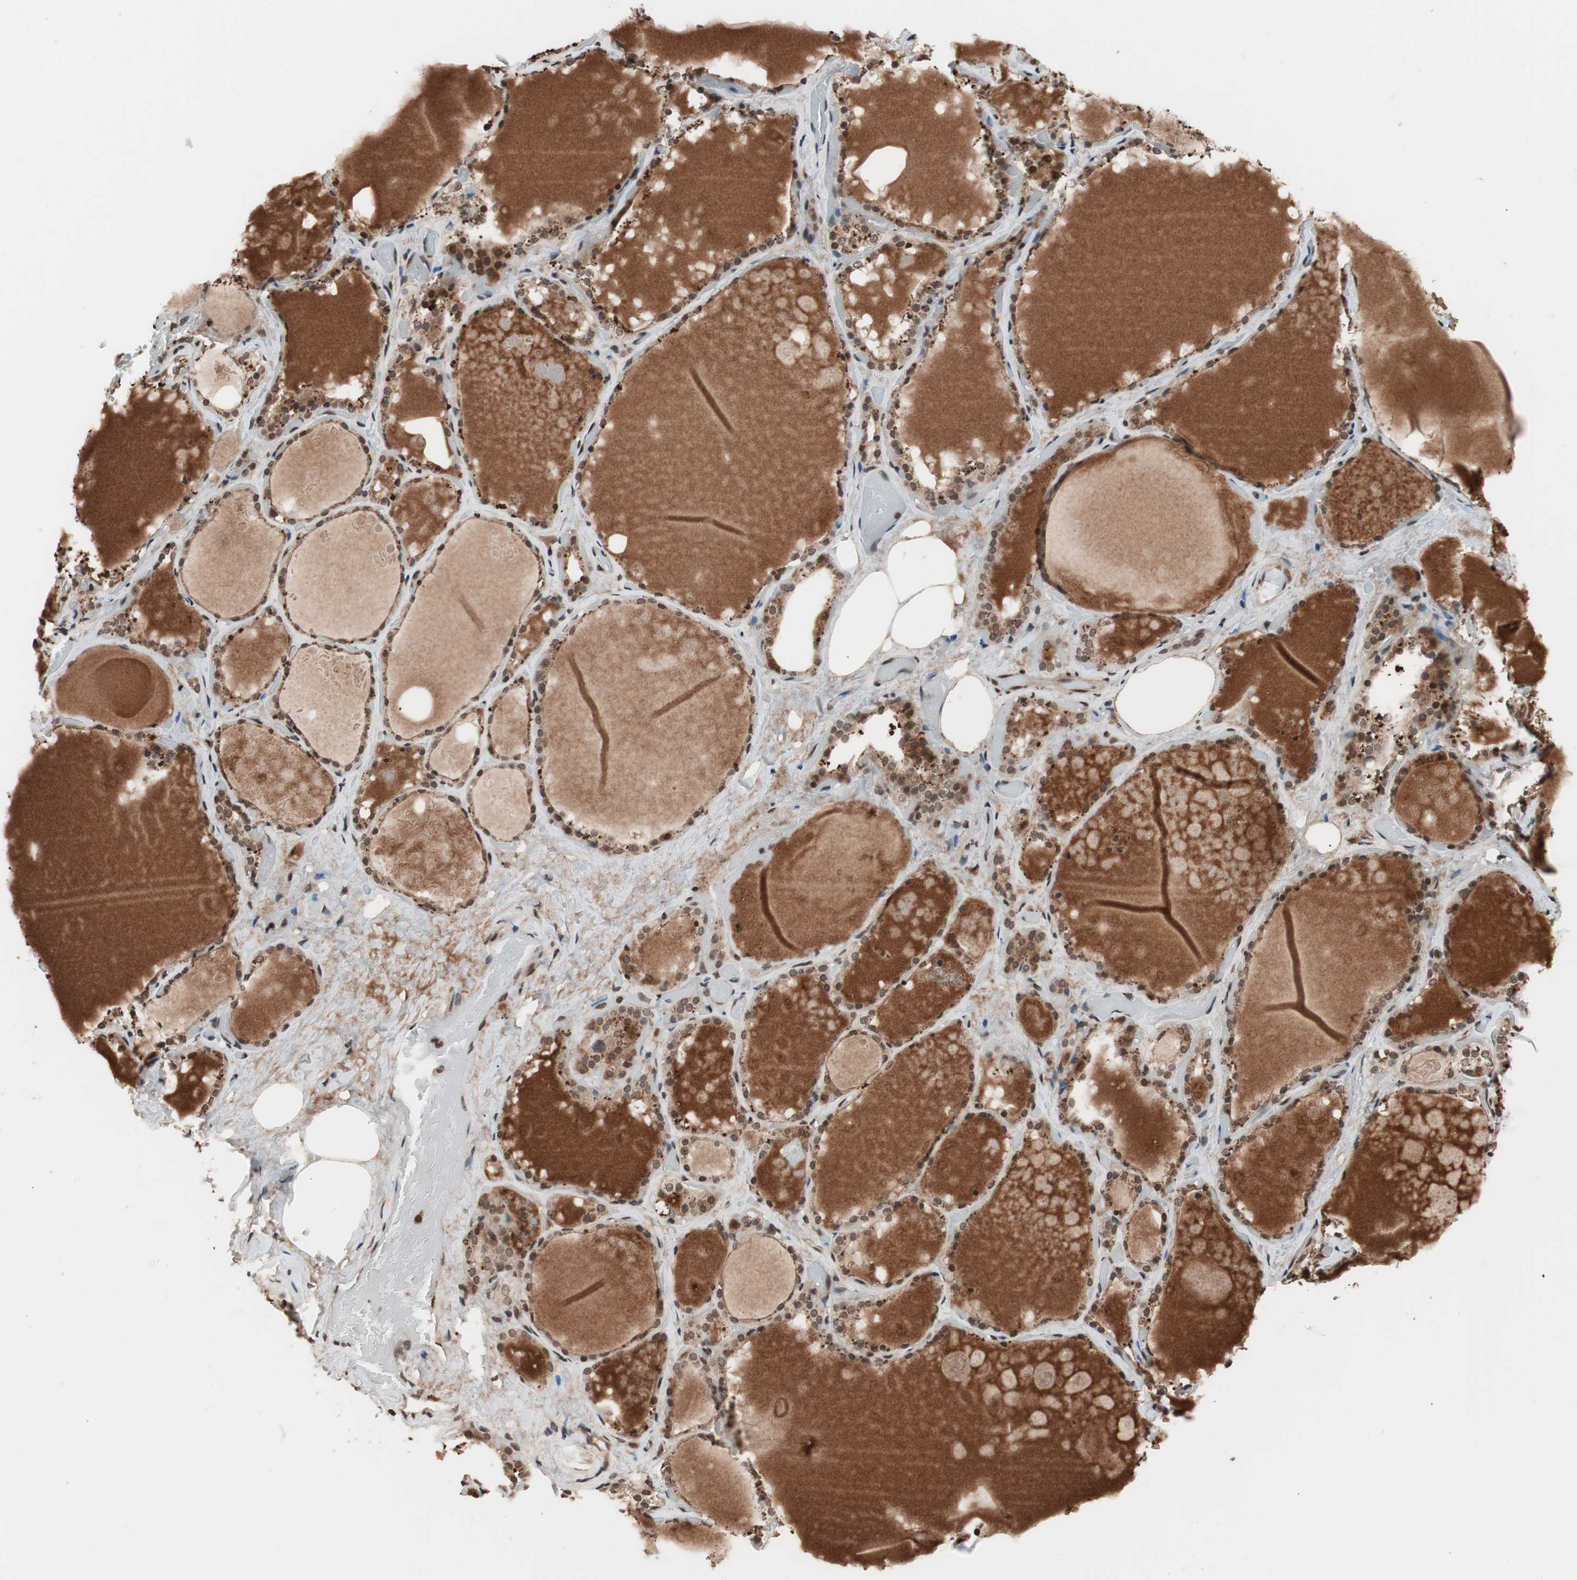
{"staining": {"intensity": "moderate", "quantity": "25%-75%", "location": "cytoplasmic/membranous,nuclear"}, "tissue": "thyroid gland", "cell_type": "Glandular cells", "image_type": "normal", "snomed": [{"axis": "morphology", "description": "Normal tissue, NOS"}, {"axis": "topography", "description": "Thyroid gland"}], "caption": "This histopathology image reveals immunohistochemistry staining of normal human thyroid gland, with medium moderate cytoplasmic/membranous,nuclear staining in about 25%-75% of glandular cells.", "gene": "ZFC3H1", "patient": {"sex": "male", "age": 61}}